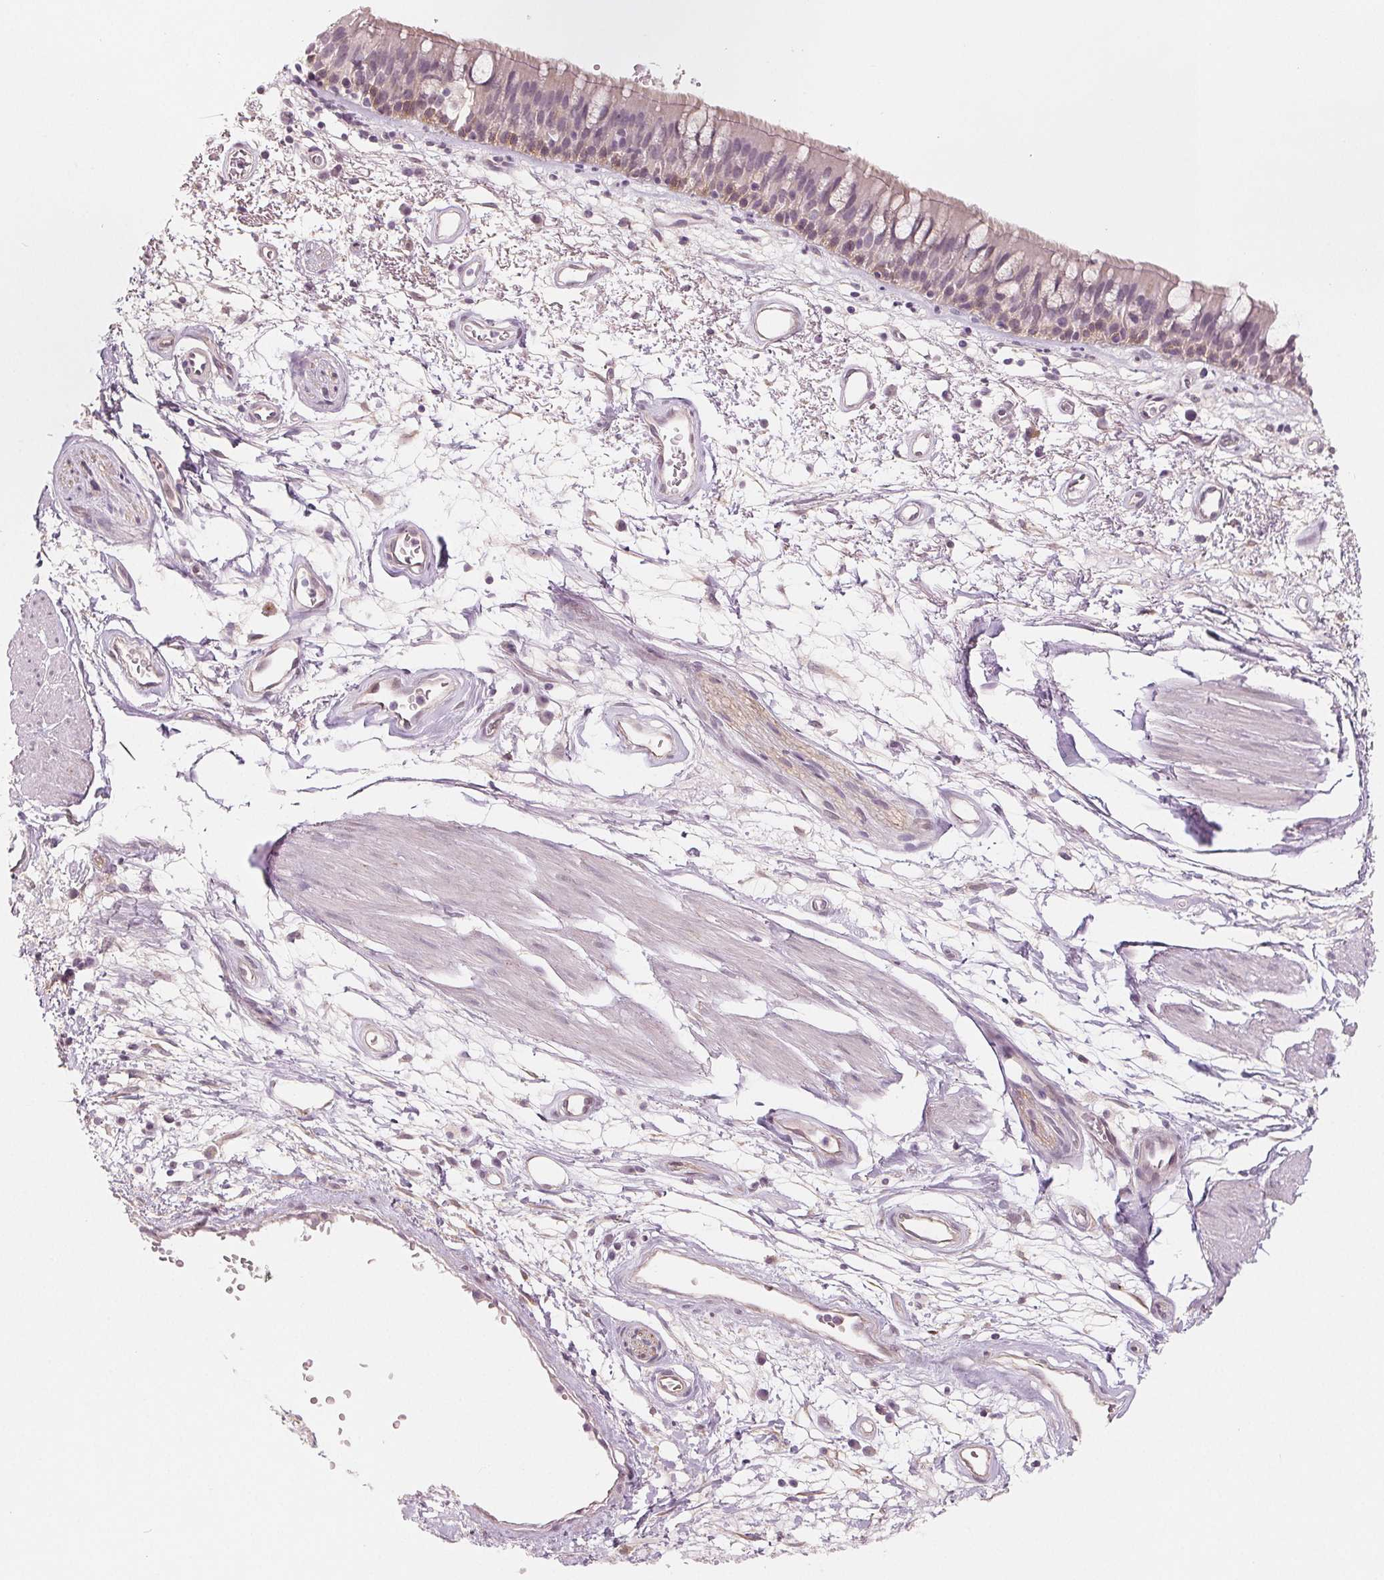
{"staining": {"intensity": "weak", "quantity": "<25%", "location": "cytoplasmic/membranous"}, "tissue": "bronchus", "cell_type": "Respiratory epithelial cells", "image_type": "normal", "snomed": [{"axis": "morphology", "description": "Normal tissue, NOS"}, {"axis": "morphology", "description": "Squamous cell carcinoma, NOS"}, {"axis": "topography", "description": "Cartilage tissue"}, {"axis": "topography", "description": "Bronchus"}, {"axis": "topography", "description": "Lung"}], "caption": "Photomicrograph shows no protein expression in respiratory epithelial cells of benign bronchus.", "gene": "CFC1B", "patient": {"sex": "male", "age": 66}}